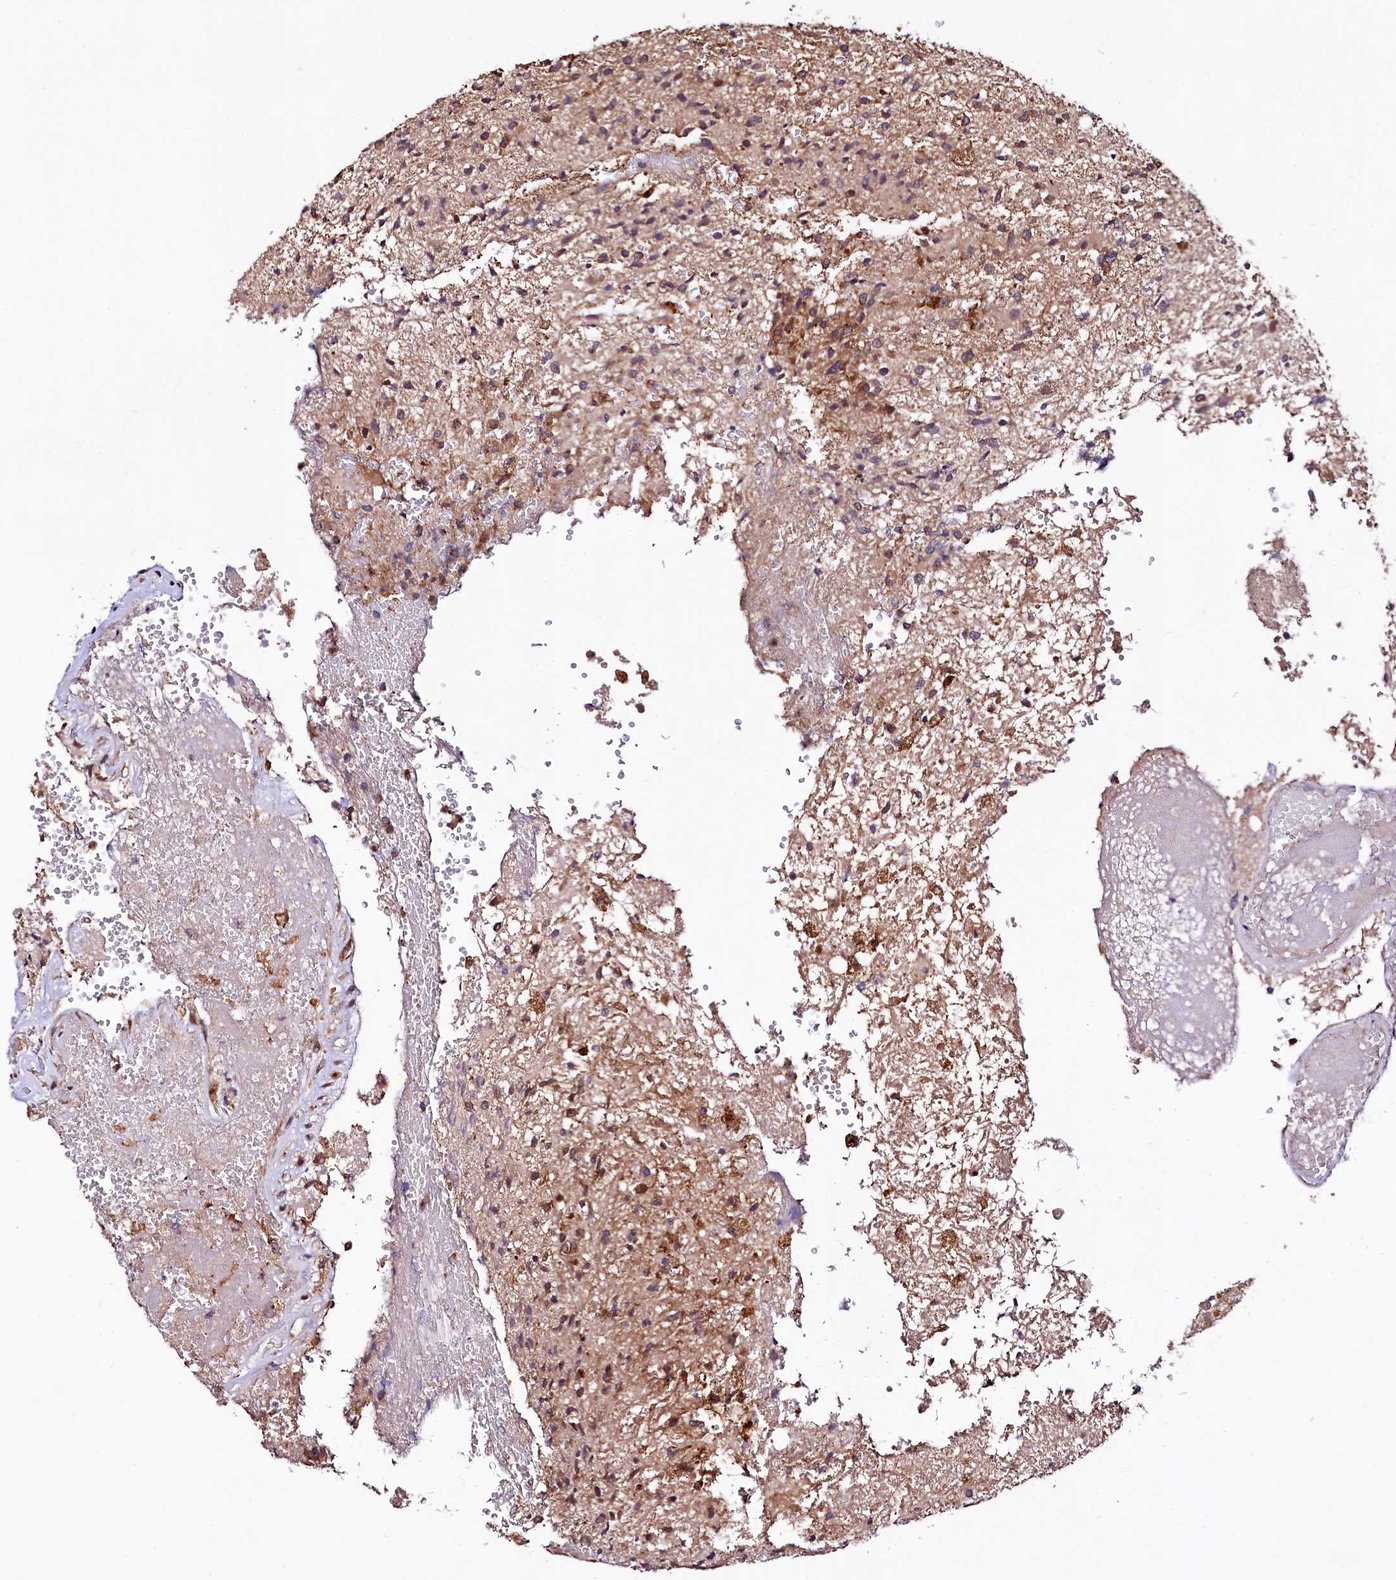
{"staining": {"intensity": "moderate", "quantity": "<25%", "location": "cytoplasmic/membranous"}, "tissue": "glioma", "cell_type": "Tumor cells", "image_type": "cancer", "snomed": [{"axis": "morphology", "description": "Glioma, malignant, High grade"}, {"axis": "topography", "description": "Brain"}], "caption": "Tumor cells demonstrate low levels of moderate cytoplasmic/membranous positivity in about <25% of cells in human glioma.", "gene": "VPS35", "patient": {"sex": "male", "age": 56}}